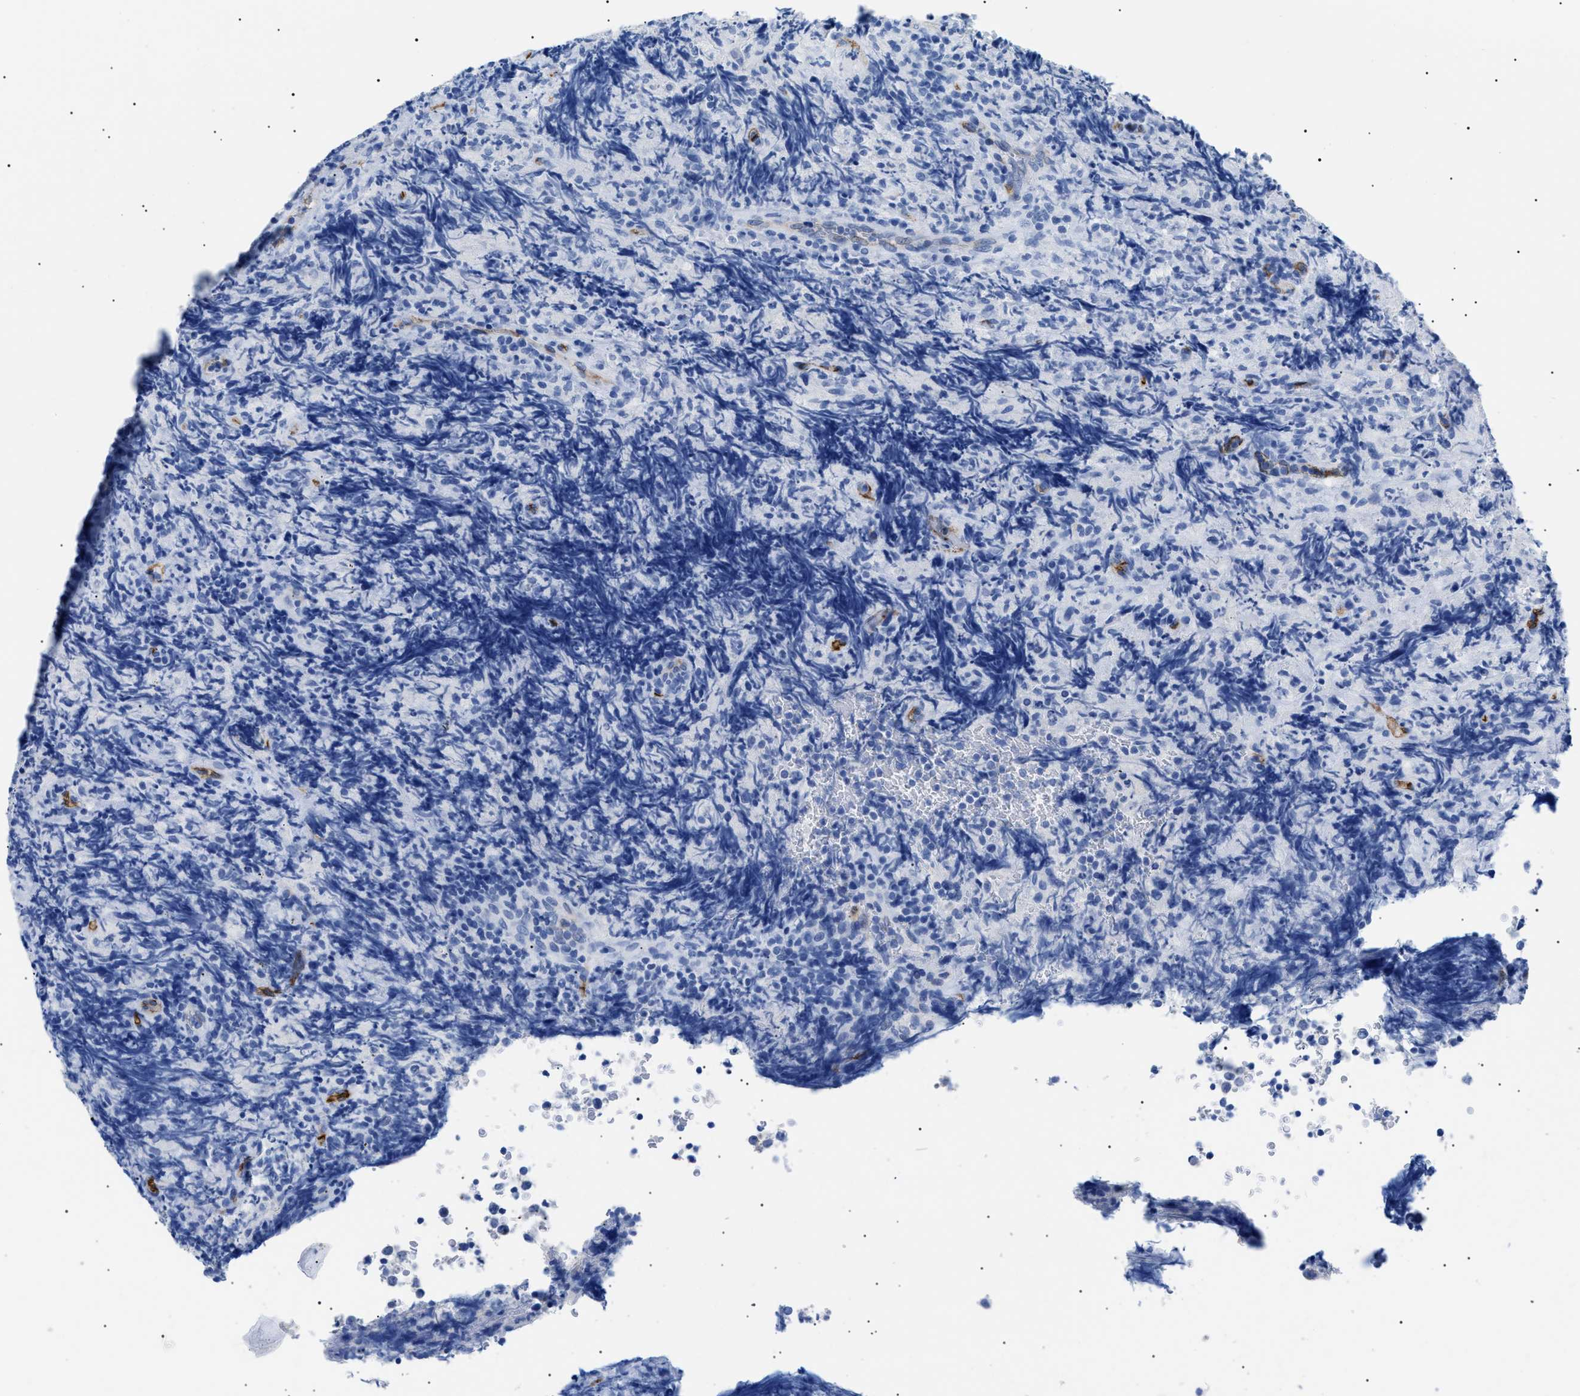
{"staining": {"intensity": "negative", "quantity": "none", "location": "none"}, "tissue": "lymphoma", "cell_type": "Tumor cells", "image_type": "cancer", "snomed": [{"axis": "morphology", "description": "Malignant lymphoma, non-Hodgkin's type, High grade"}, {"axis": "topography", "description": "Tonsil"}], "caption": "This is an immunohistochemistry (IHC) photomicrograph of lymphoma. There is no expression in tumor cells.", "gene": "PODXL", "patient": {"sex": "female", "age": 36}}